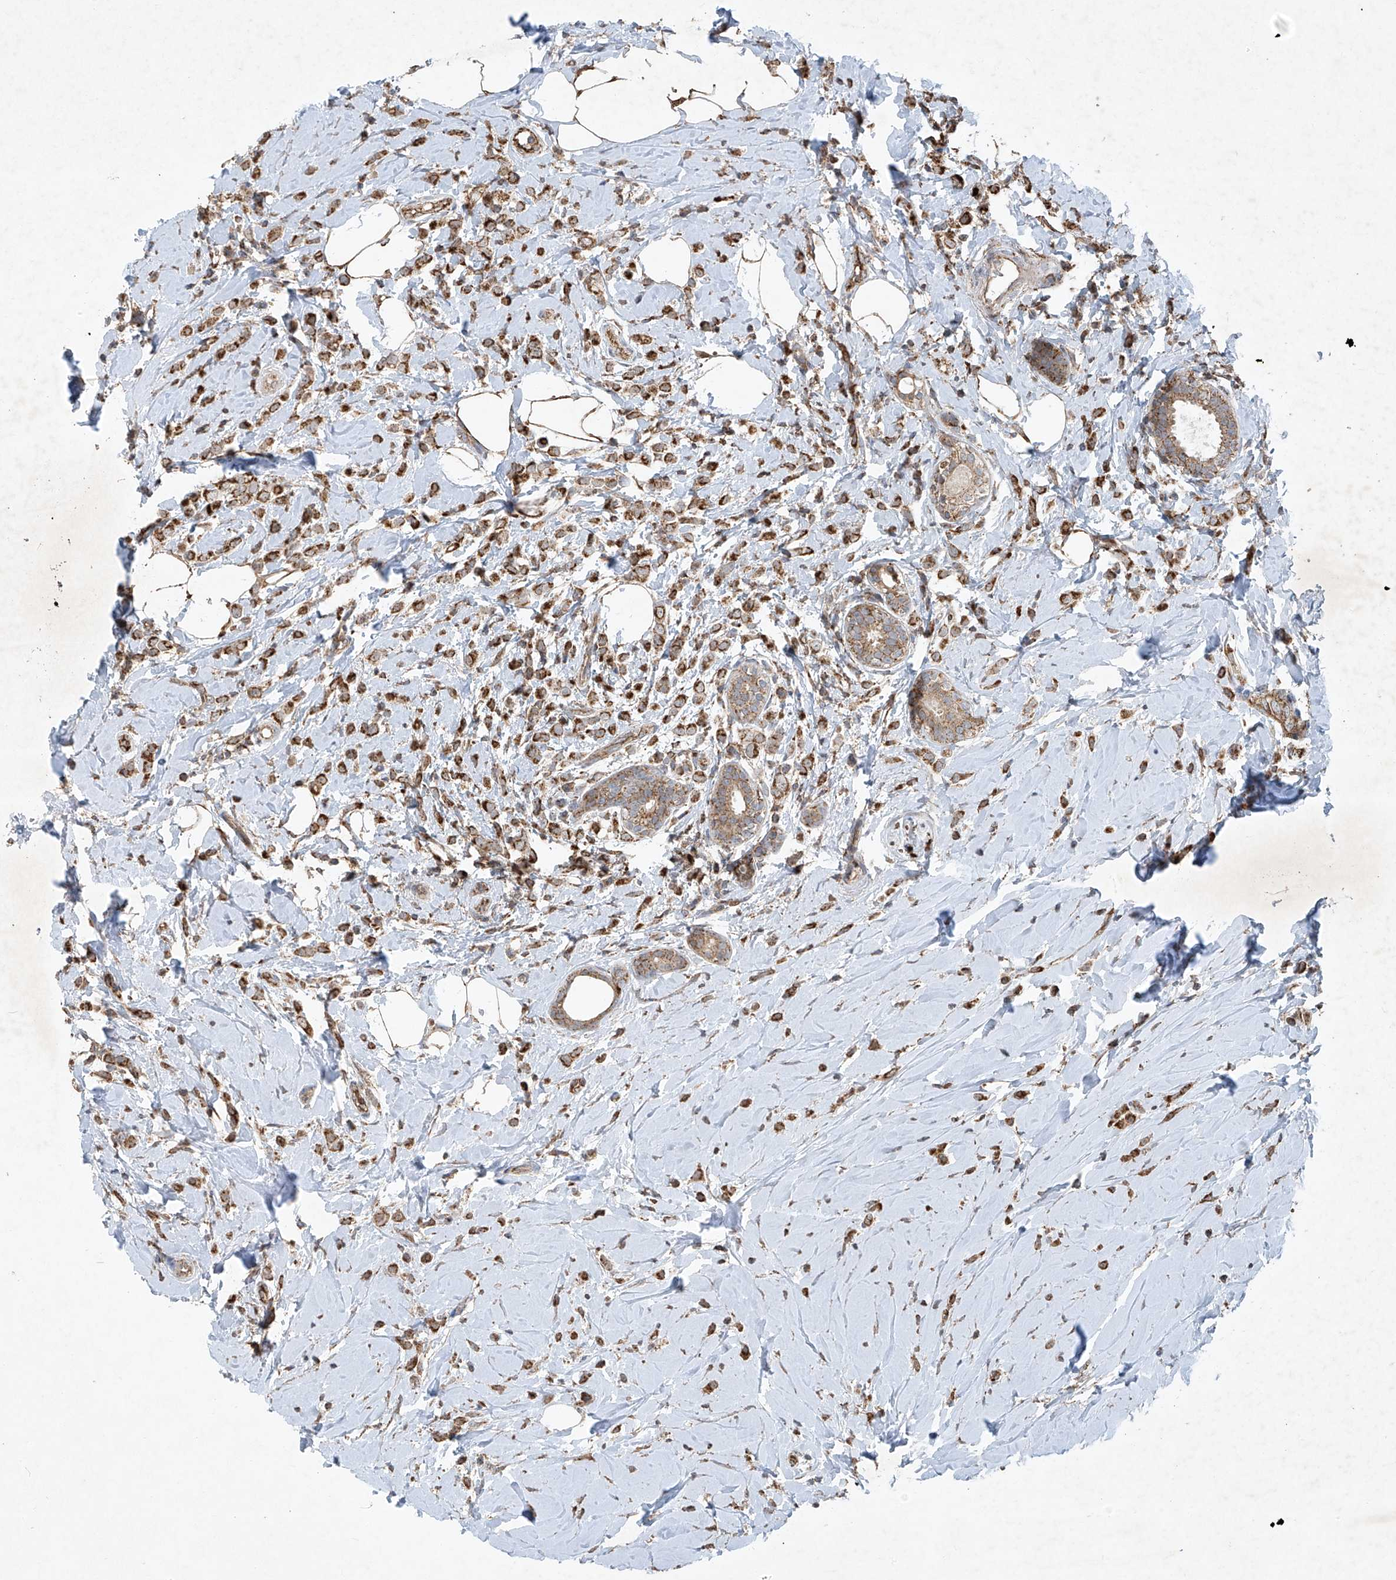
{"staining": {"intensity": "moderate", "quantity": ">75%", "location": "cytoplasmic/membranous"}, "tissue": "breast cancer", "cell_type": "Tumor cells", "image_type": "cancer", "snomed": [{"axis": "morphology", "description": "Lobular carcinoma"}, {"axis": "topography", "description": "Breast"}], "caption": "Protein staining demonstrates moderate cytoplasmic/membranous positivity in about >75% of tumor cells in breast cancer (lobular carcinoma). The staining is performed using DAB brown chromogen to label protein expression. The nuclei are counter-stained blue using hematoxylin.", "gene": "UQCC1", "patient": {"sex": "female", "age": 47}}